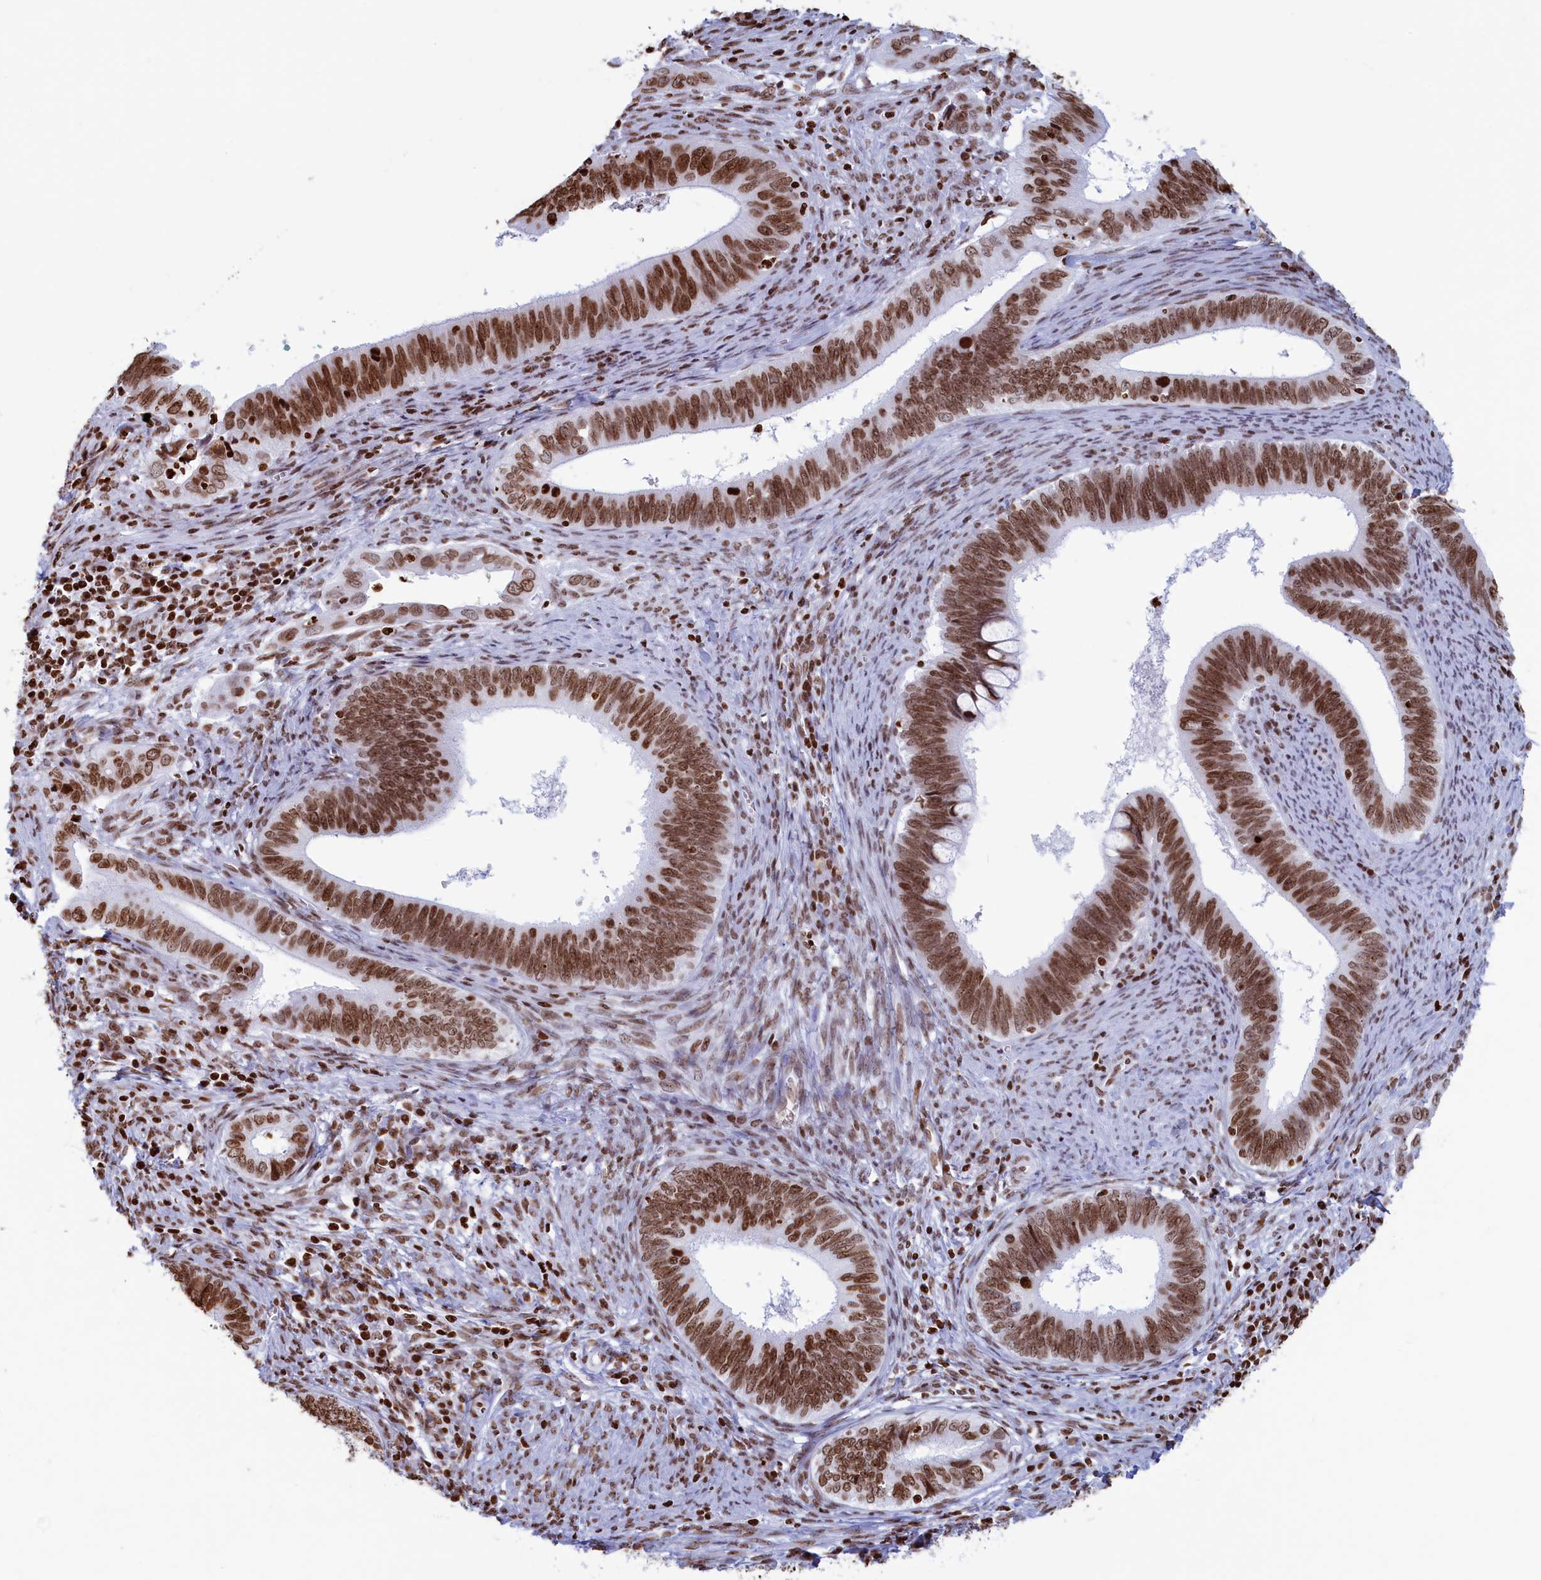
{"staining": {"intensity": "strong", "quantity": ">75%", "location": "nuclear"}, "tissue": "cervical cancer", "cell_type": "Tumor cells", "image_type": "cancer", "snomed": [{"axis": "morphology", "description": "Adenocarcinoma, NOS"}, {"axis": "topography", "description": "Cervix"}], "caption": "A high amount of strong nuclear positivity is present in about >75% of tumor cells in cervical adenocarcinoma tissue.", "gene": "APOBEC3A", "patient": {"sex": "female", "age": 42}}